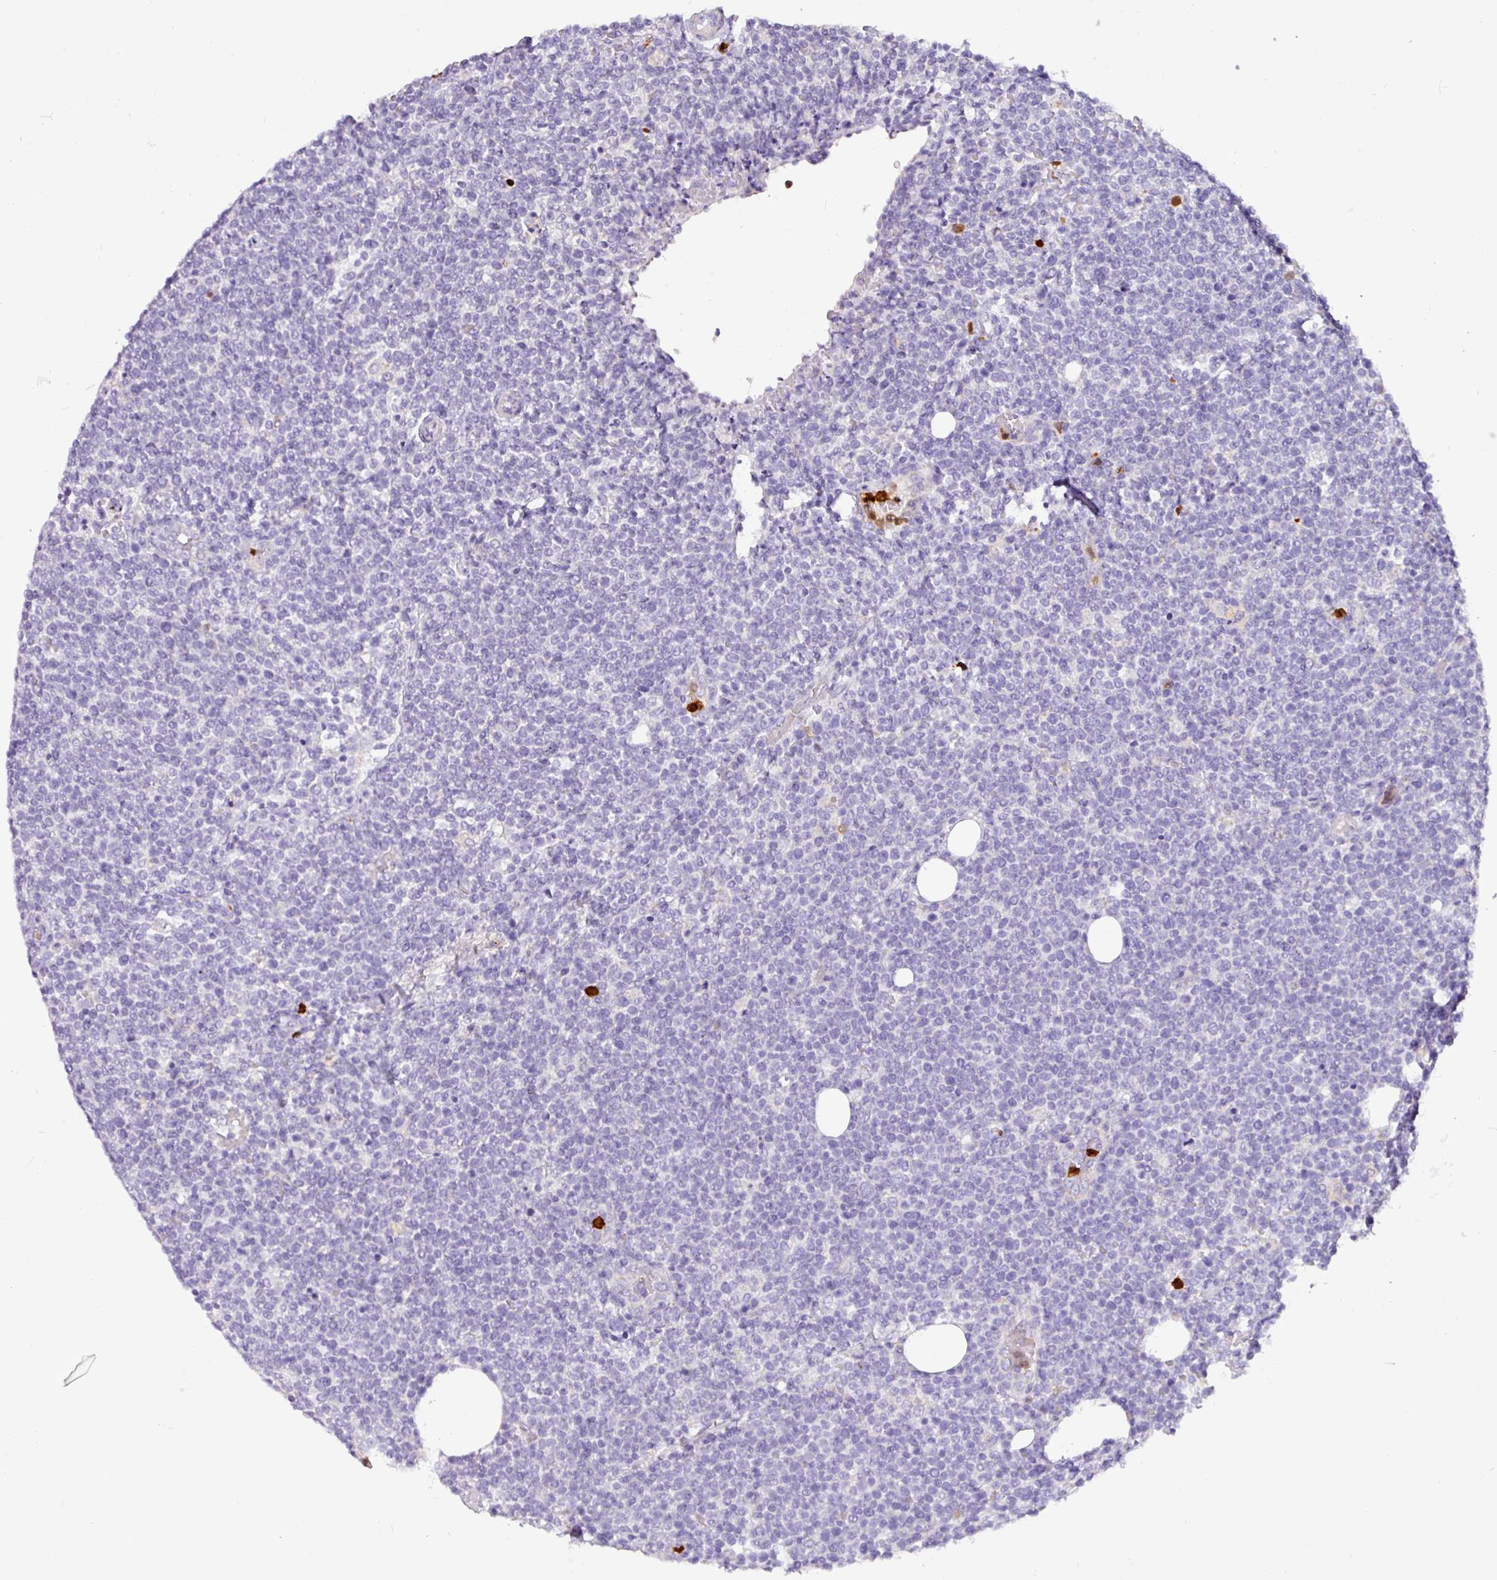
{"staining": {"intensity": "negative", "quantity": "none", "location": "none"}, "tissue": "lymphoma", "cell_type": "Tumor cells", "image_type": "cancer", "snomed": [{"axis": "morphology", "description": "Malignant lymphoma, non-Hodgkin's type, High grade"}, {"axis": "topography", "description": "Lymph node"}], "caption": "An immunohistochemistry histopathology image of lymphoma is shown. There is no staining in tumor cells of lymphoma.", "gene": "SH2D3C", "patient": {"sex": "male", "age": 61}}